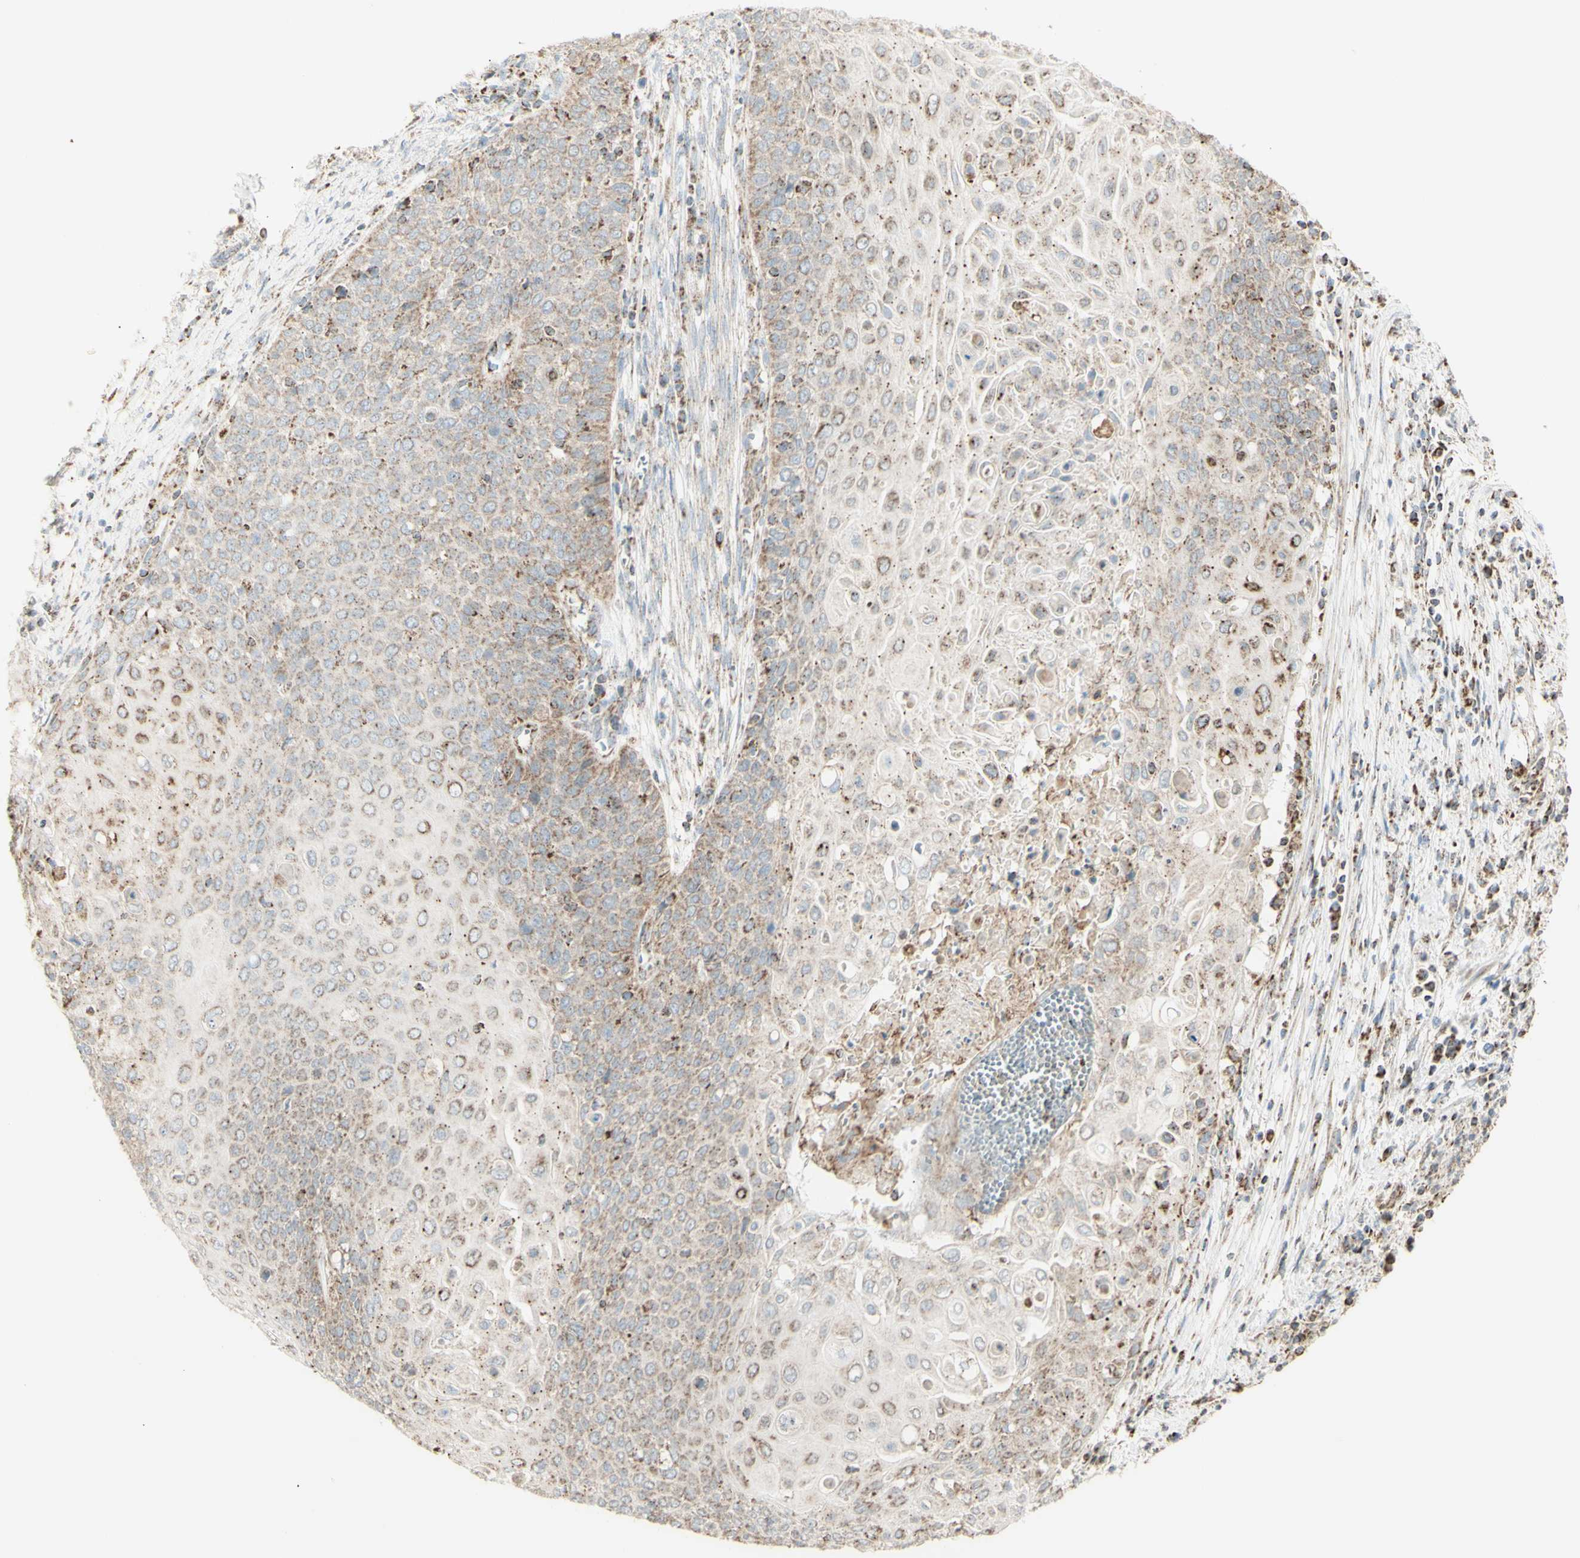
{"staining": {"intensity": "weak", "quantity": "25%-75%", "location": "cytoplasmic/membranous"}, "tissue": "cervical cancer", "cell_type": "Tumor cells", "image_type": "cancer", "snomed": [{"axis": "morphology", "description": "Squamous cell carcinoma, NOS"}, {"axis": "topography", "description": "Cervix"}], "caption": "About 25%-75% of tumor cells in human cervical cancer (squamous cell carcinoma) display weak cytoplasmic/membranous protein positivity as visualized by brown immunohistochemical staining.", "gene": "LETM1", "patient": {"sex": "female", "age": 39}}